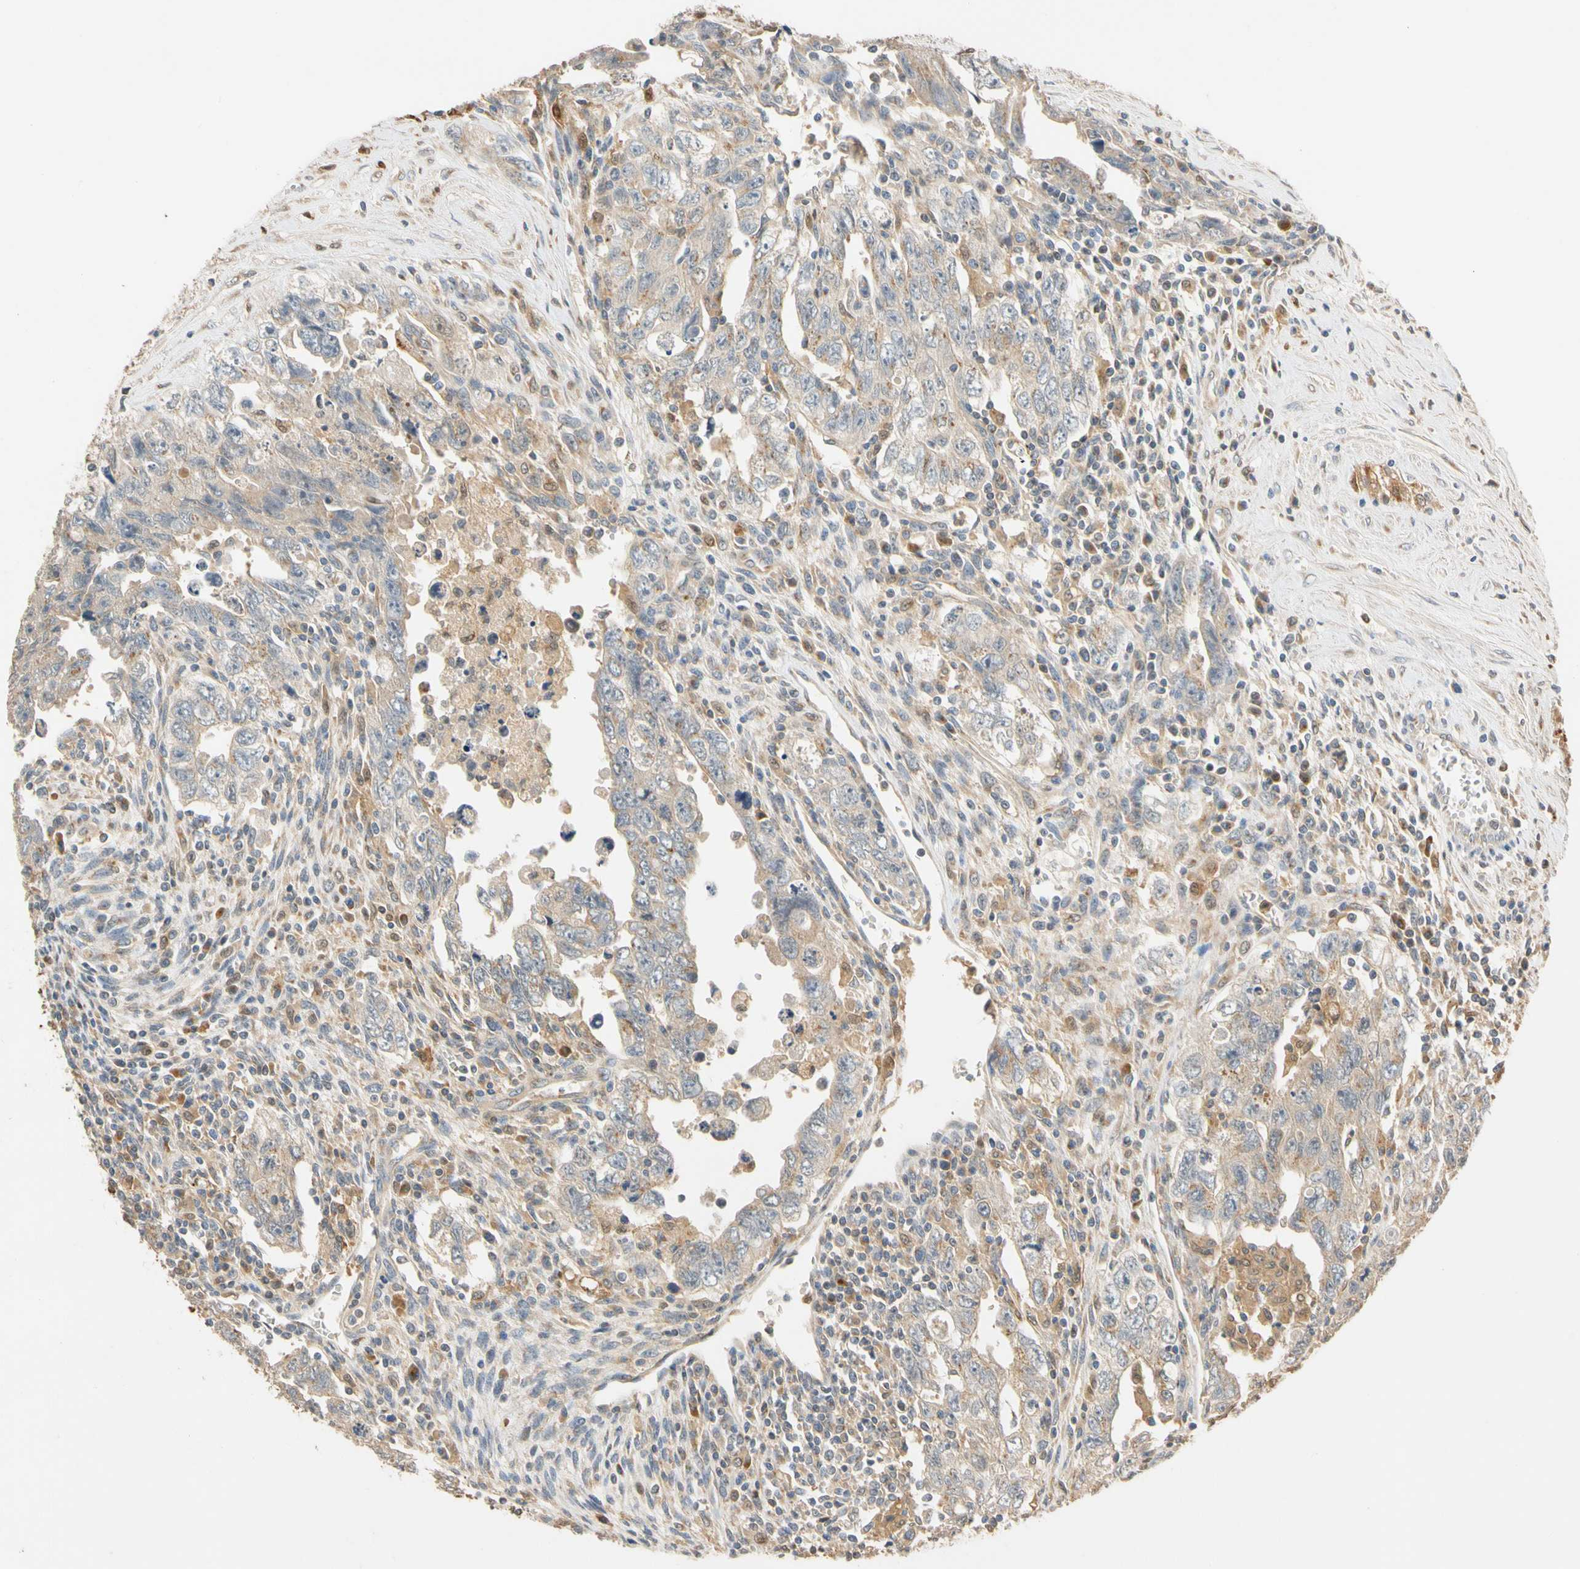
{"staining": {"intensity": "weak", "quantity": "25%-75%", "location": "cytoplasmic/membranous"}, "tissue": "testis cancer", "cell_type": "Tumor cells", "image_type": "cancer", "snomed": [{"axis": "morphology", "description": "Carcinoma, Embryonal, NOS"}, {"axis": "topography", "description": "Testis"}], "caption": "This photomicrograph demonstrates immunohistochemistry staining of human testis cancer (embryonal carcinoma), with low weak cytoplasmic/membranous staining in about 25%-75% of tumor cells.", "gene": "GPSM2", "patient": {"sex": "male", "age": 28}}